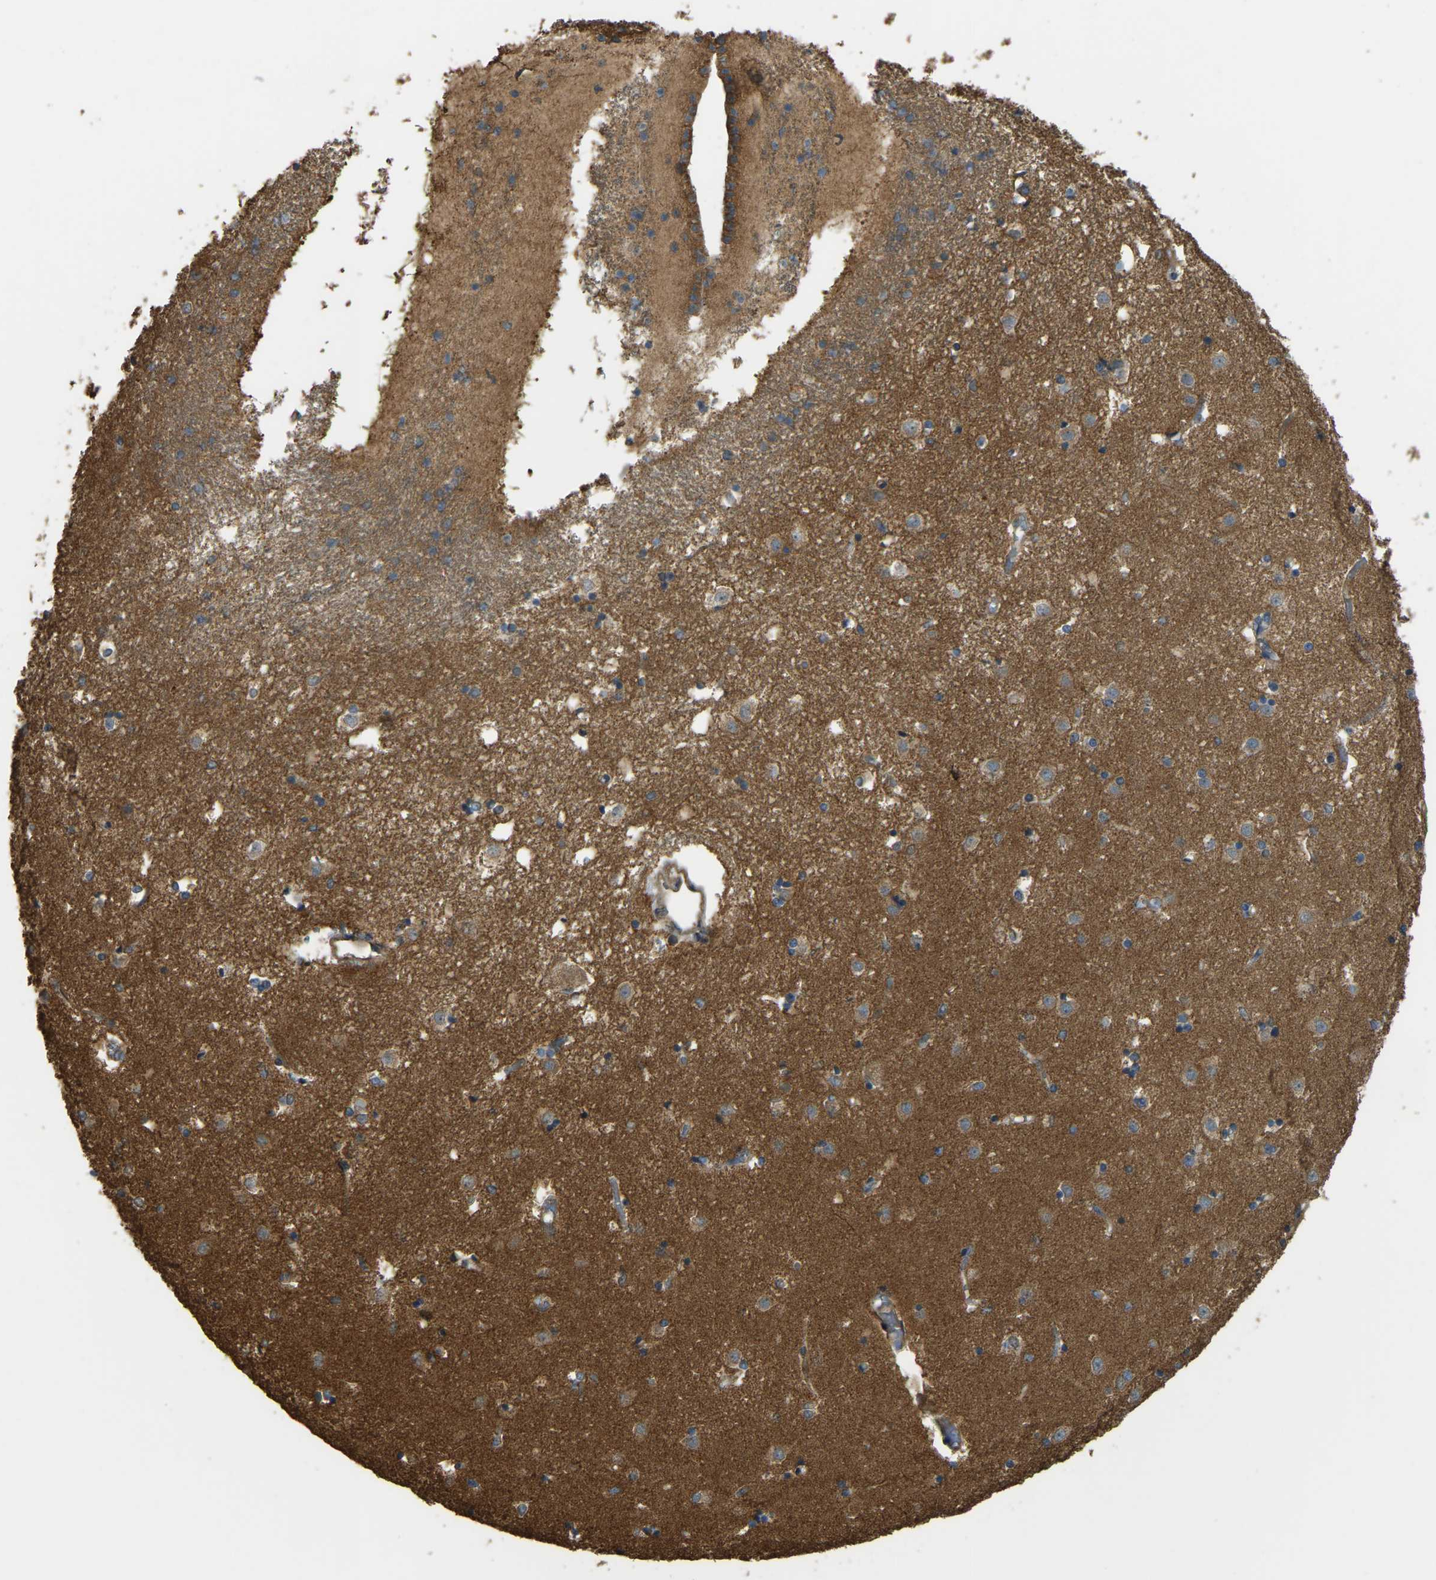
{"staining": {"intensity": "moderate", "quantity": "25%-75%", "location": "cytoplasmic/membranous"}, "tissue": "caudate", "cell_type": "Glial cells", "image_type": "normal", "snomed": [{"axis": "morphology", "description": "Normal tissue, NOS"}, {"axis": "topography", "description": "Lateral ventricle wall"}], "caption": "Glial cells reveal medium levels of moderate cytoplasmic/membranous expression in about 25%-75% of cells in normal human caudate.", "gene": "GNG2", "patient": {"sex": "male", "age": 45}}